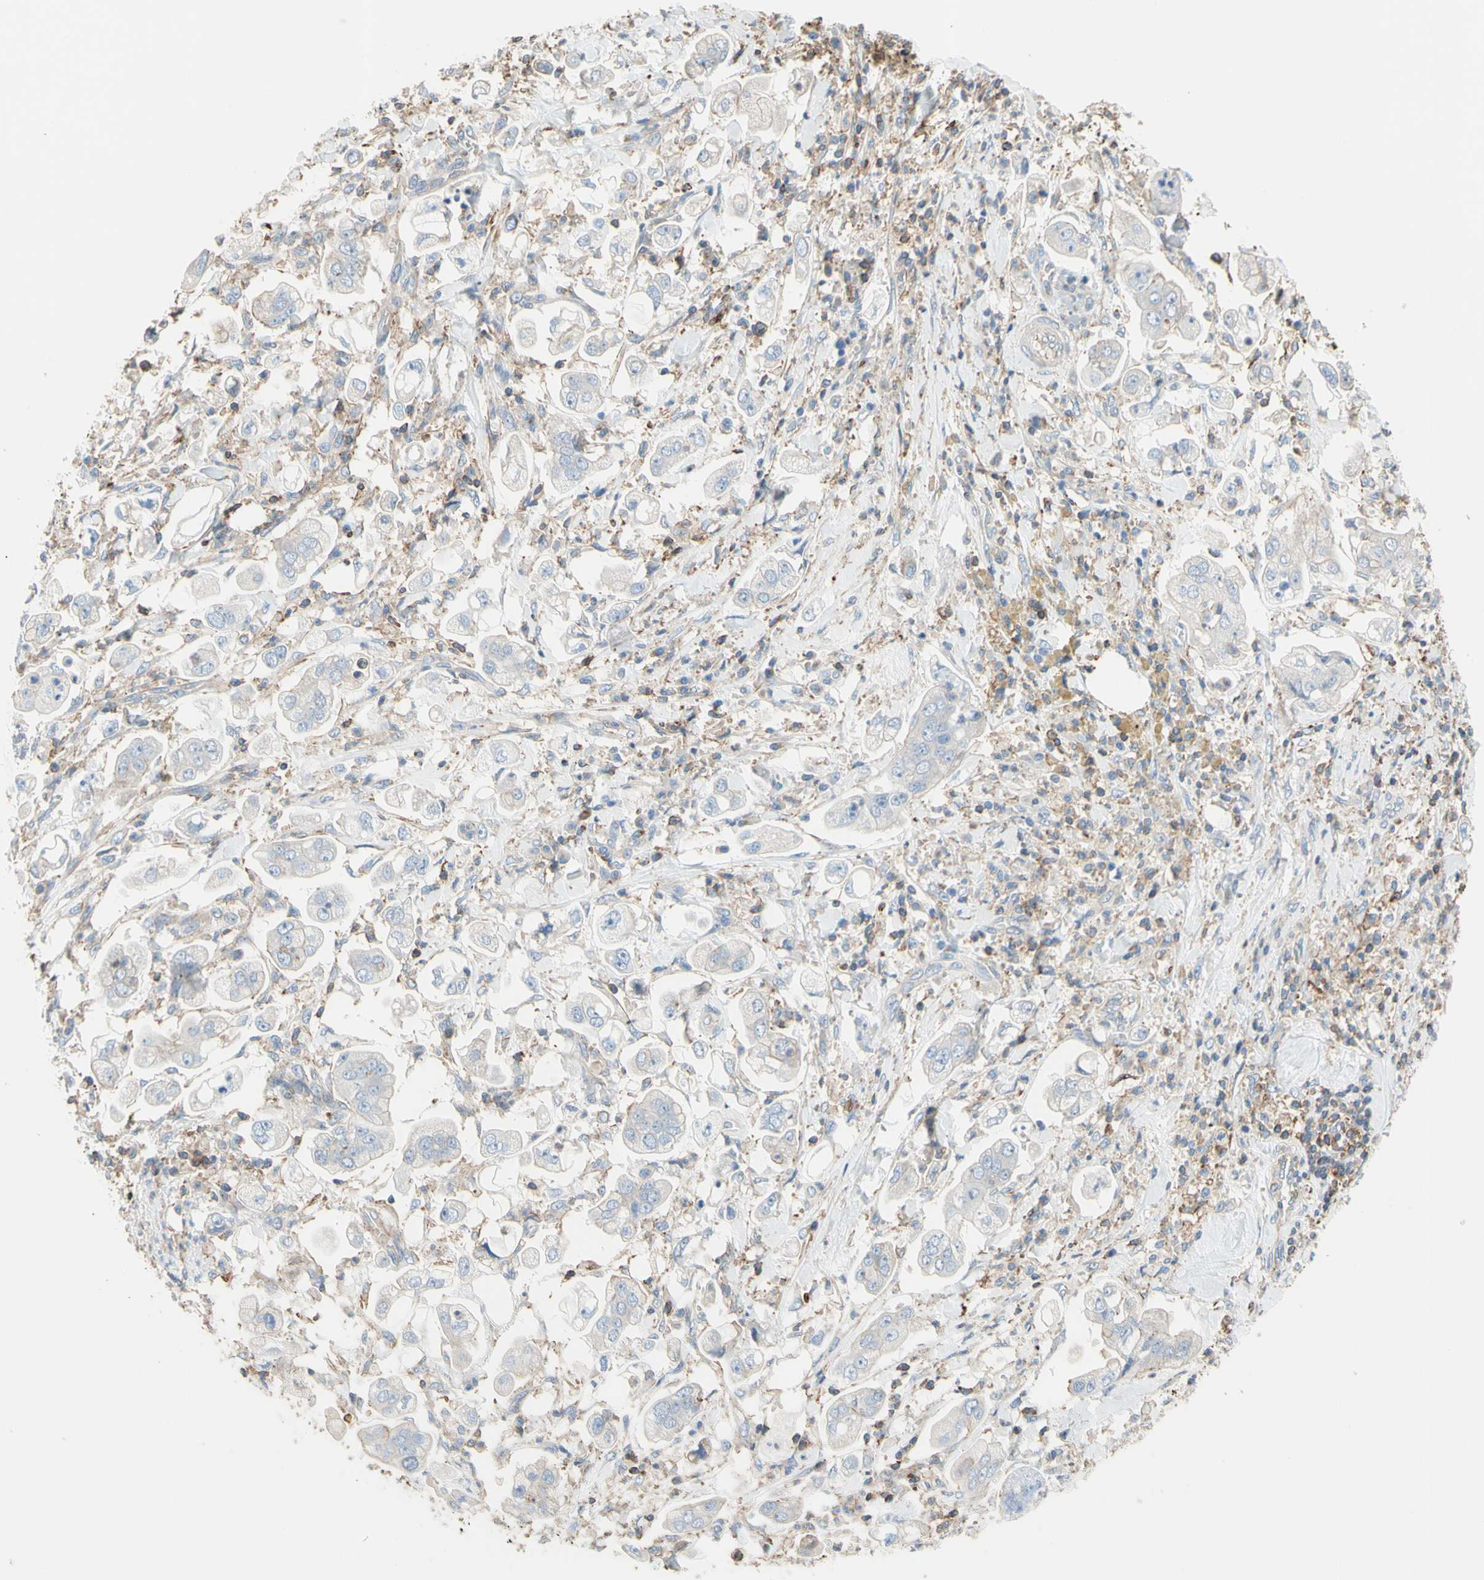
{"staining": {"intensity": "negative", "quantity": "none", "location": "none"}, "tissue": "stomach cancer", "cell_type": "Tumor cells", "image_type": "cancer", "snomed": [{"axis": "morphology", "description": "Adenocarcinoma, NOS"}, {"axis": "topography", "description": "Stomach"}], "caption": "Tumor cells show no significant staining in stomach cancer. (DAB IHC with hematoxylin counter stain).", "gene": "SEMA4C", "patient": {"sex": "male", "age": 62}}